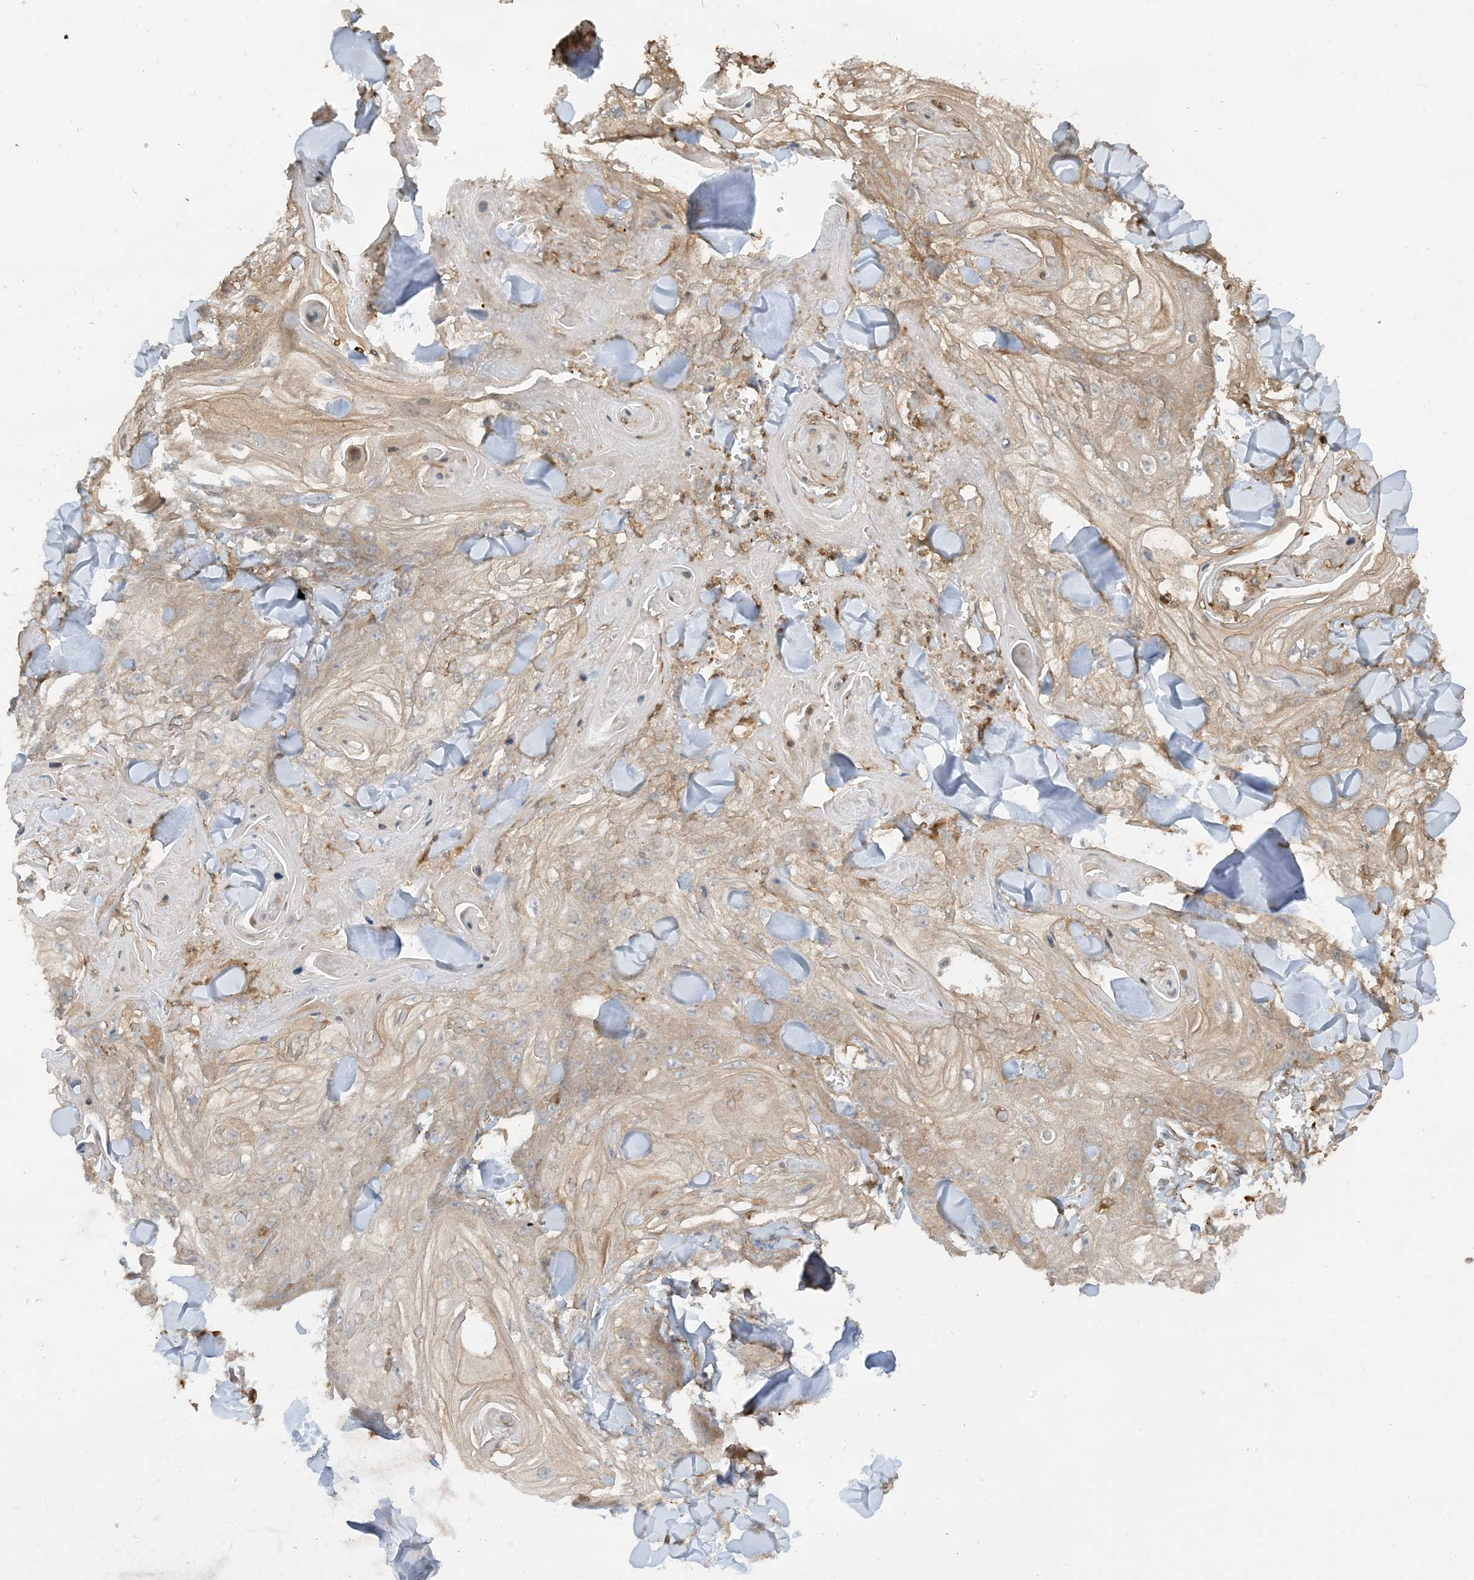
{"staining": {"intensity": "weak", "quantity": "<25%", "location": "cytoplasmic/membranous"}, "tissue": "skin cancer", "cell_type": "Tumor cells", "image_type": "cancer", "snomed": [{"axis": "morphology", "description": "Squamous cell carcinoma, NOS"}, {"axis": "topography", "description": "Skin"}], "caption": "Tumor cells show no significant positivity in squamous cell carcinoma (skin). (Stains: DAB IHC with hematoxylin counter stain, Microscopy: brightfield microscopy at high magnification).", "gene": "CAPZB", "patient": {"sex": "male", "age": 74}}